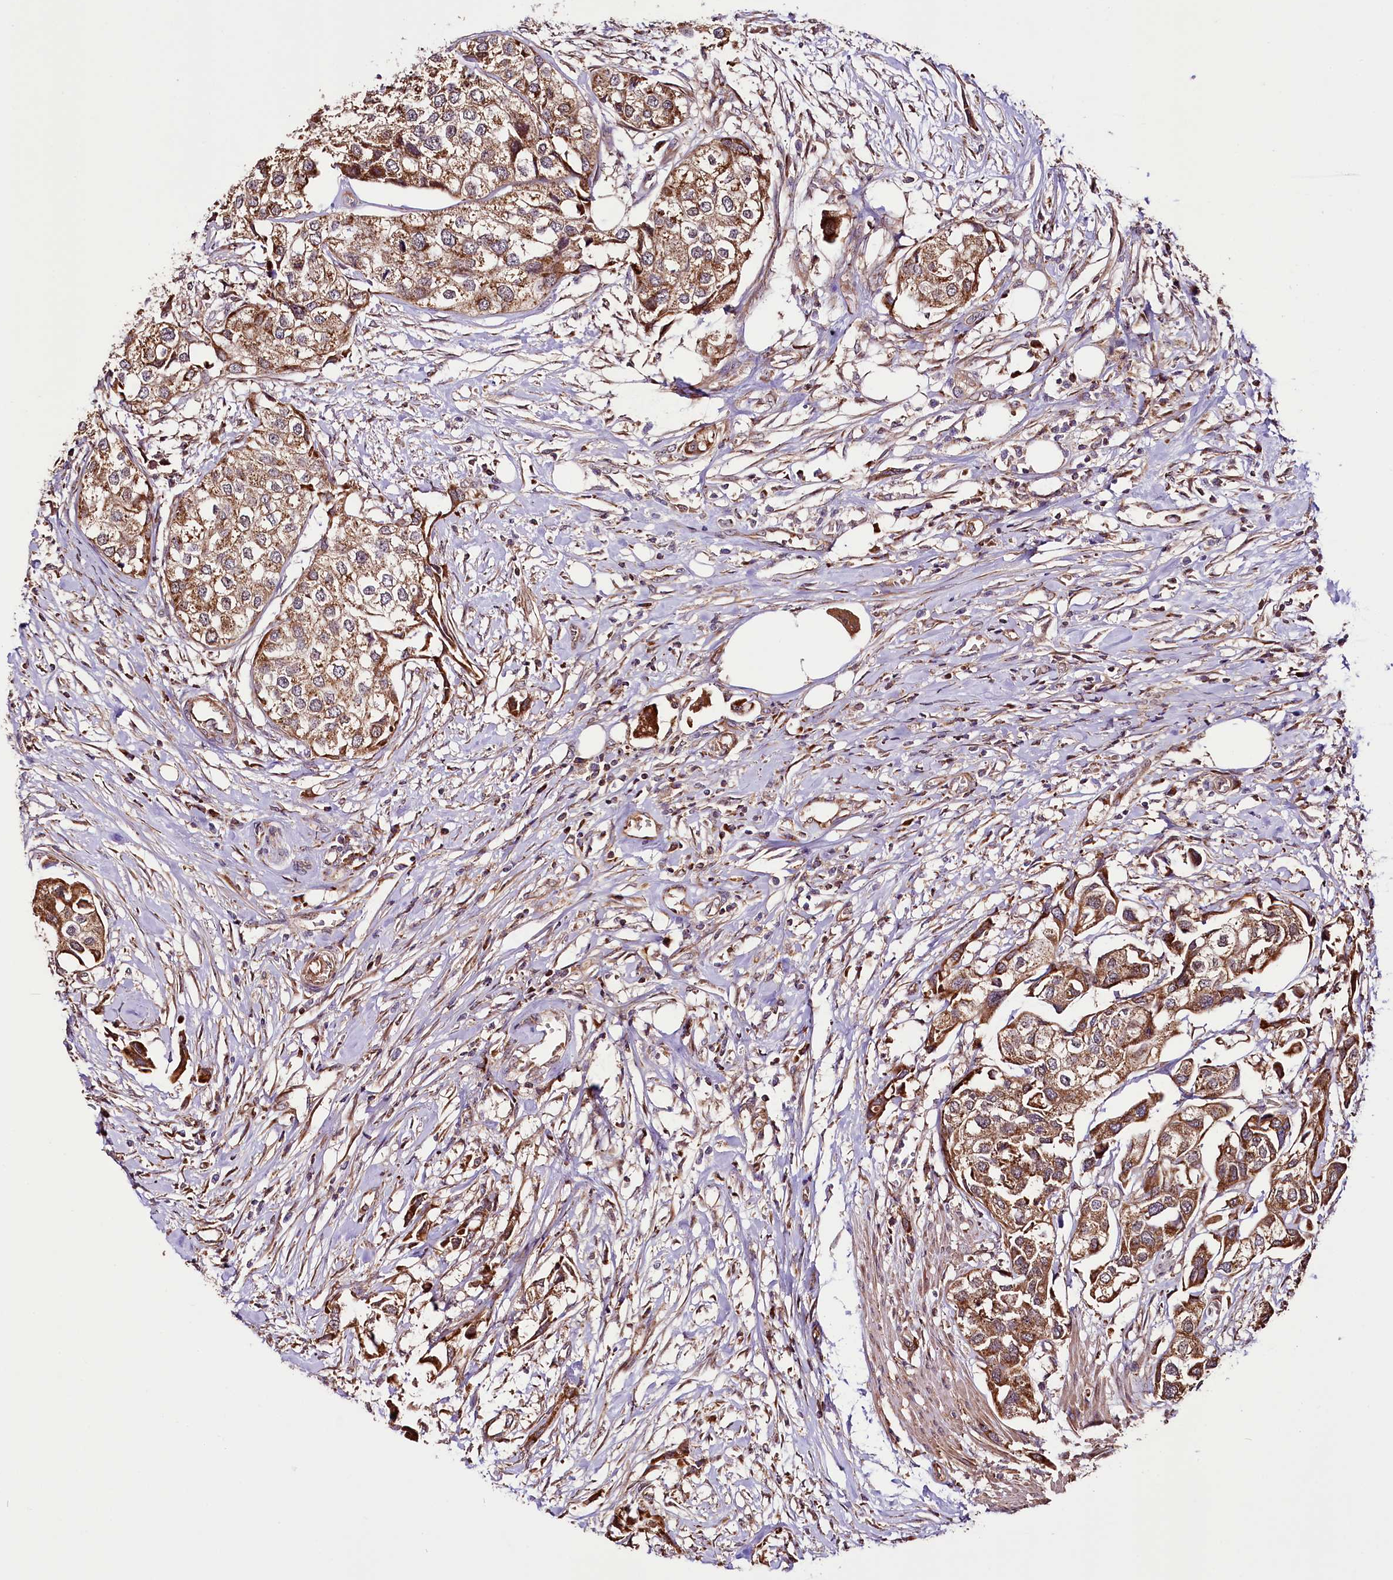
{"staining": {"intensity": "moderate", "quantity": ">75%", "location": "cytoplasmic/membranous"}, "tissue": "urothelial cancer", "cell_type": "Tumor cells", "image_type": "cancer", "snomed": [{"axis": "morphology", "description": "Urothelial carcinoma, High grade"}, {"axis": "topography", "description": "Urinary bladder"}], "caption": "An image showing moderate cytoplasmic/membranous expression in approximately >75% of tumor cells in urothelial cancer, as visualized by brown immunohistochemical staining.", "gene": "ST7", "patient": {"sex": "male", "age": 64}}